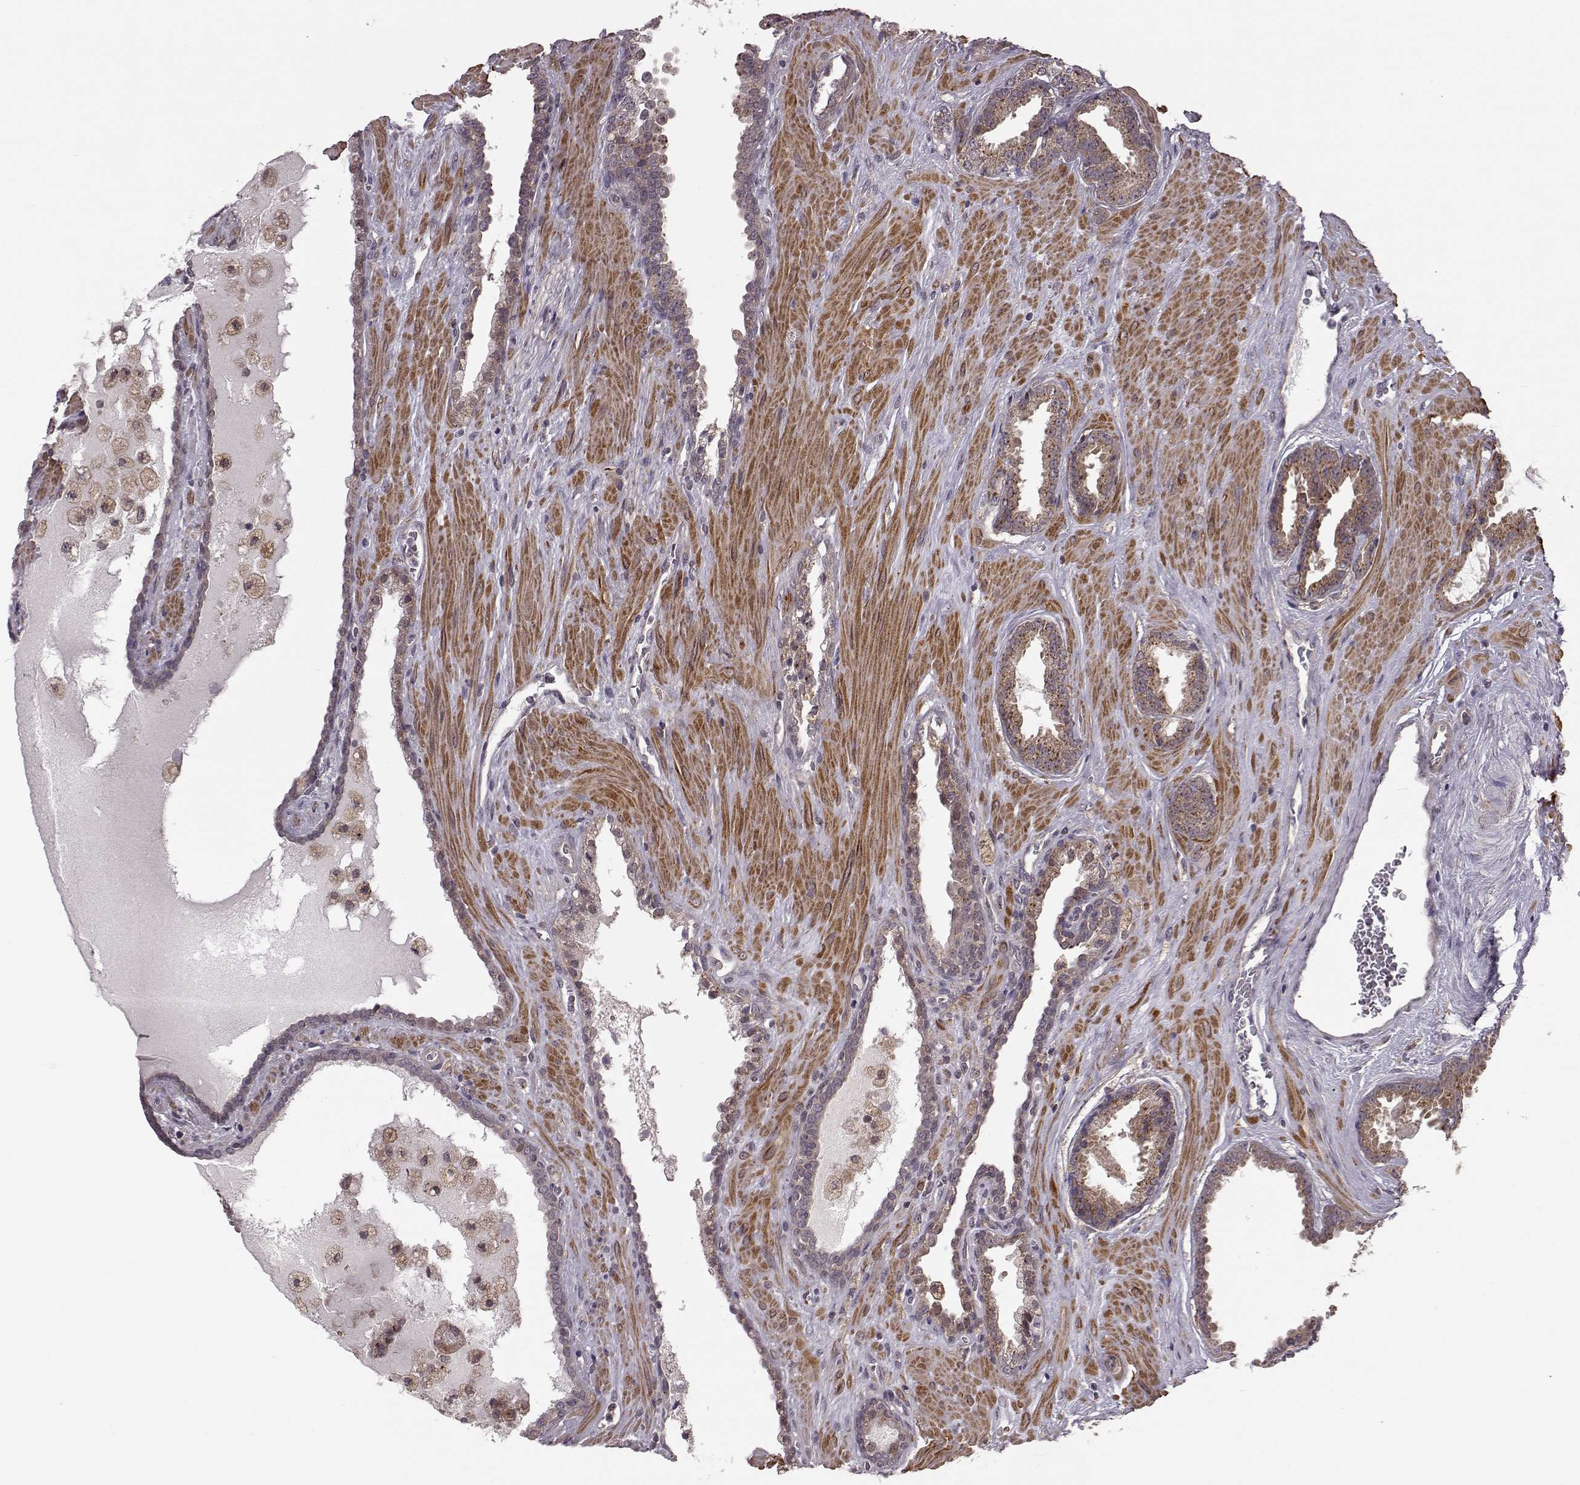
{"staining": {"intensity": "weak", "quantity": "25%-75%", "location": "cytoplasmic/membranous"}, "tissue": "prostate cancer", "cell_type": "Tumor cells", "image_type": "cancer", "snomed": [{"axis": "morphology", "description": "Adenocarcinoma, Low grade"}, {"axis": "topography", "description": "Prostate"}], "caption": "IHC (DAB (3,3'-diaminobenzidine)) staining of human prostate low-grade adenocarcinoma exhibits weak cytoplasmic/membranous protein positivity in approximately 25%-75% of tumor cells. (brown staining indicates protein expression, while blue staining denotes nuclei).", "gene": "FNIP2", "patient": {"sex": "male", "age": 62}}